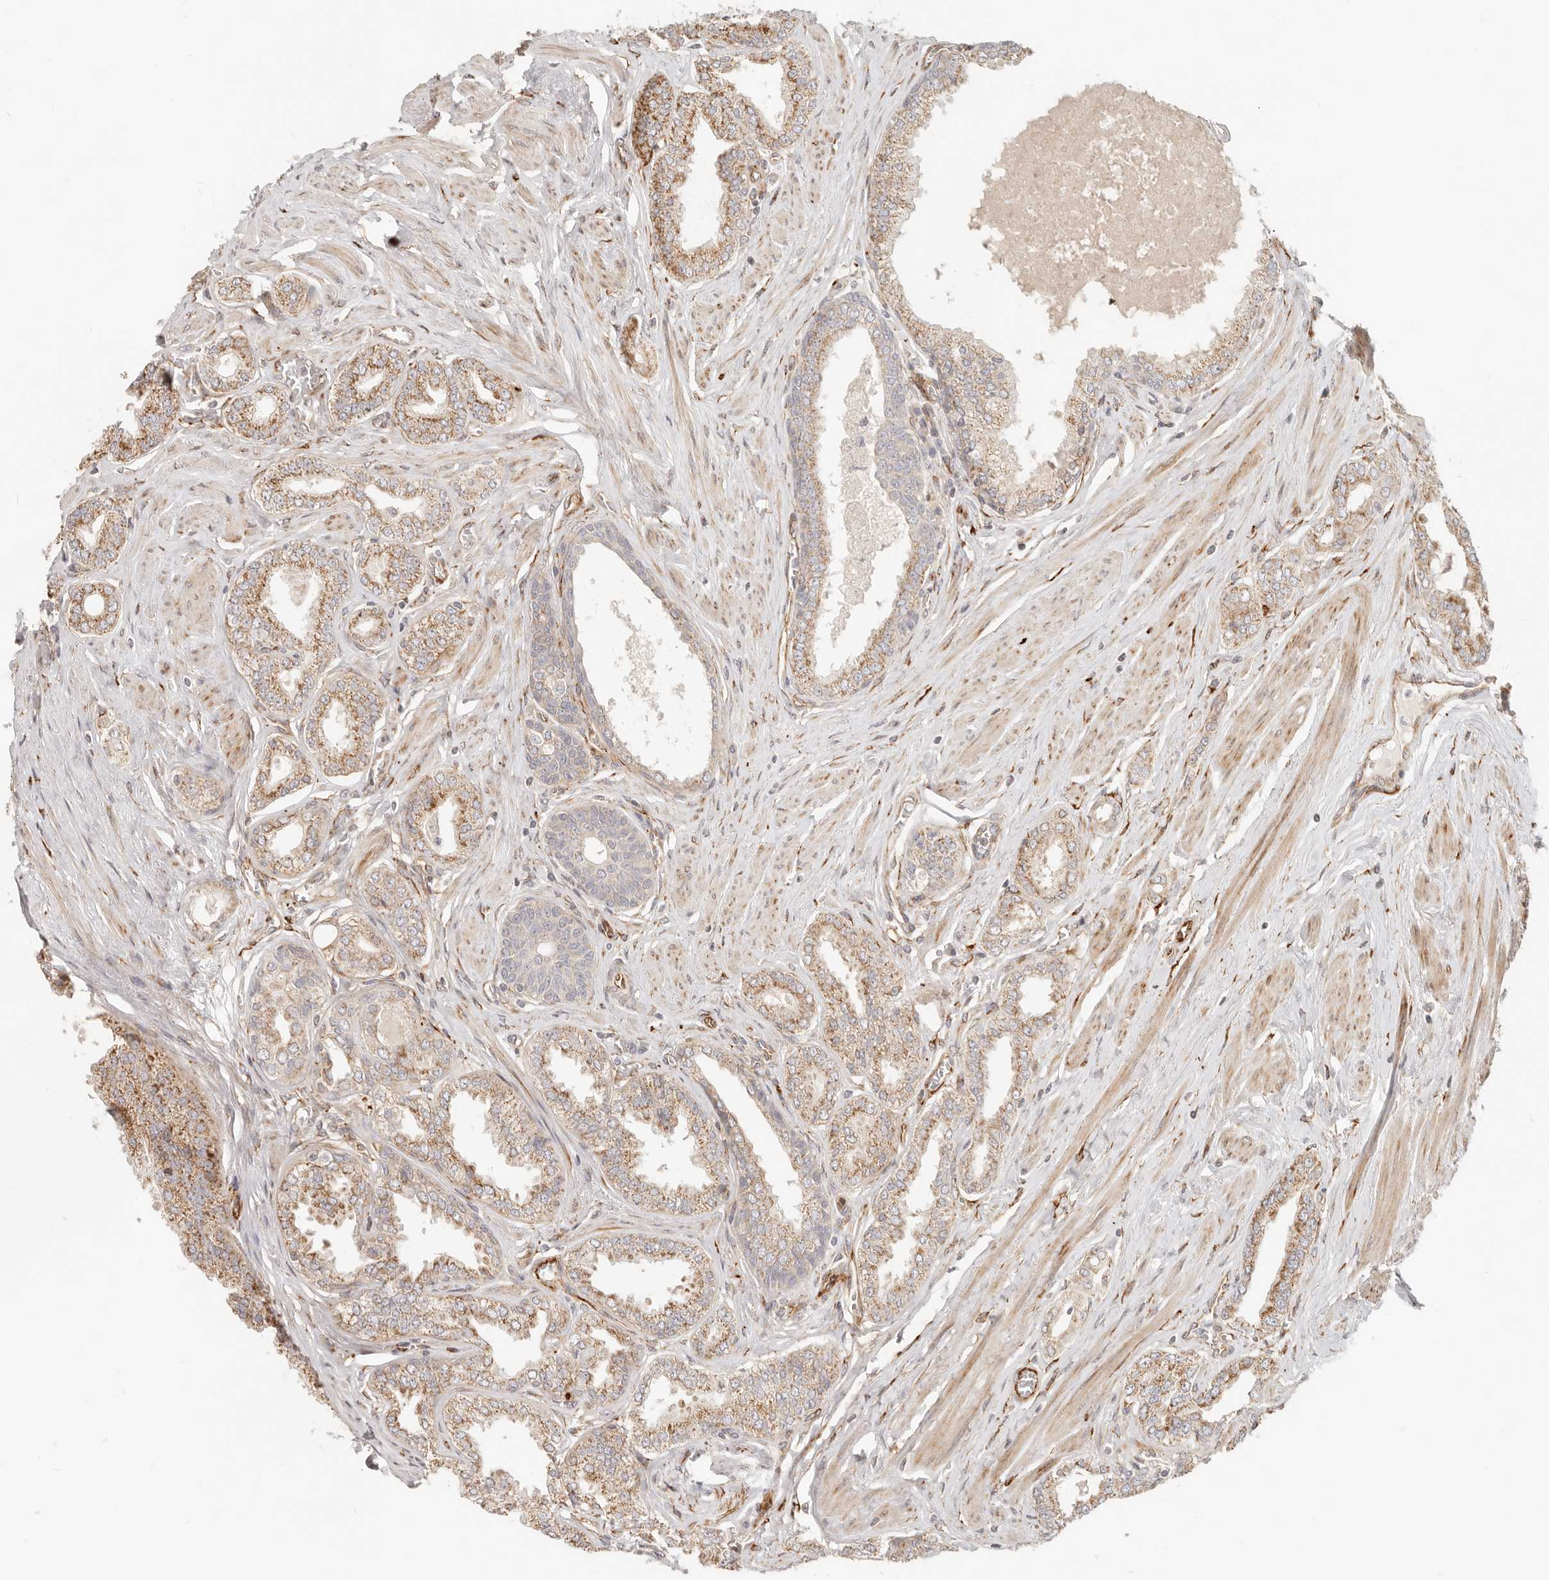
{"staining": {"intensity": "moderate", "quantity": ">75%", "location": "cytoplasmic/membranous"}, "tissue": "prostate cancer", "cell_type": "Tumor cells", "image_type": "cancer", "snomed": [{"axis": "morphology", "description": "Adenocarcinoma, Low grade"}, {"axis": "topography", "description": "Prostate"}], "caption": "Protein expression analysis of prostate cancer (low-grade adenocarcinoma) exhibits moderate cytoplasmic/membranous positivity in about >75% of tumor cells.", "gene": "SASS6", "patient": {"sex": "male", "age": 63}}